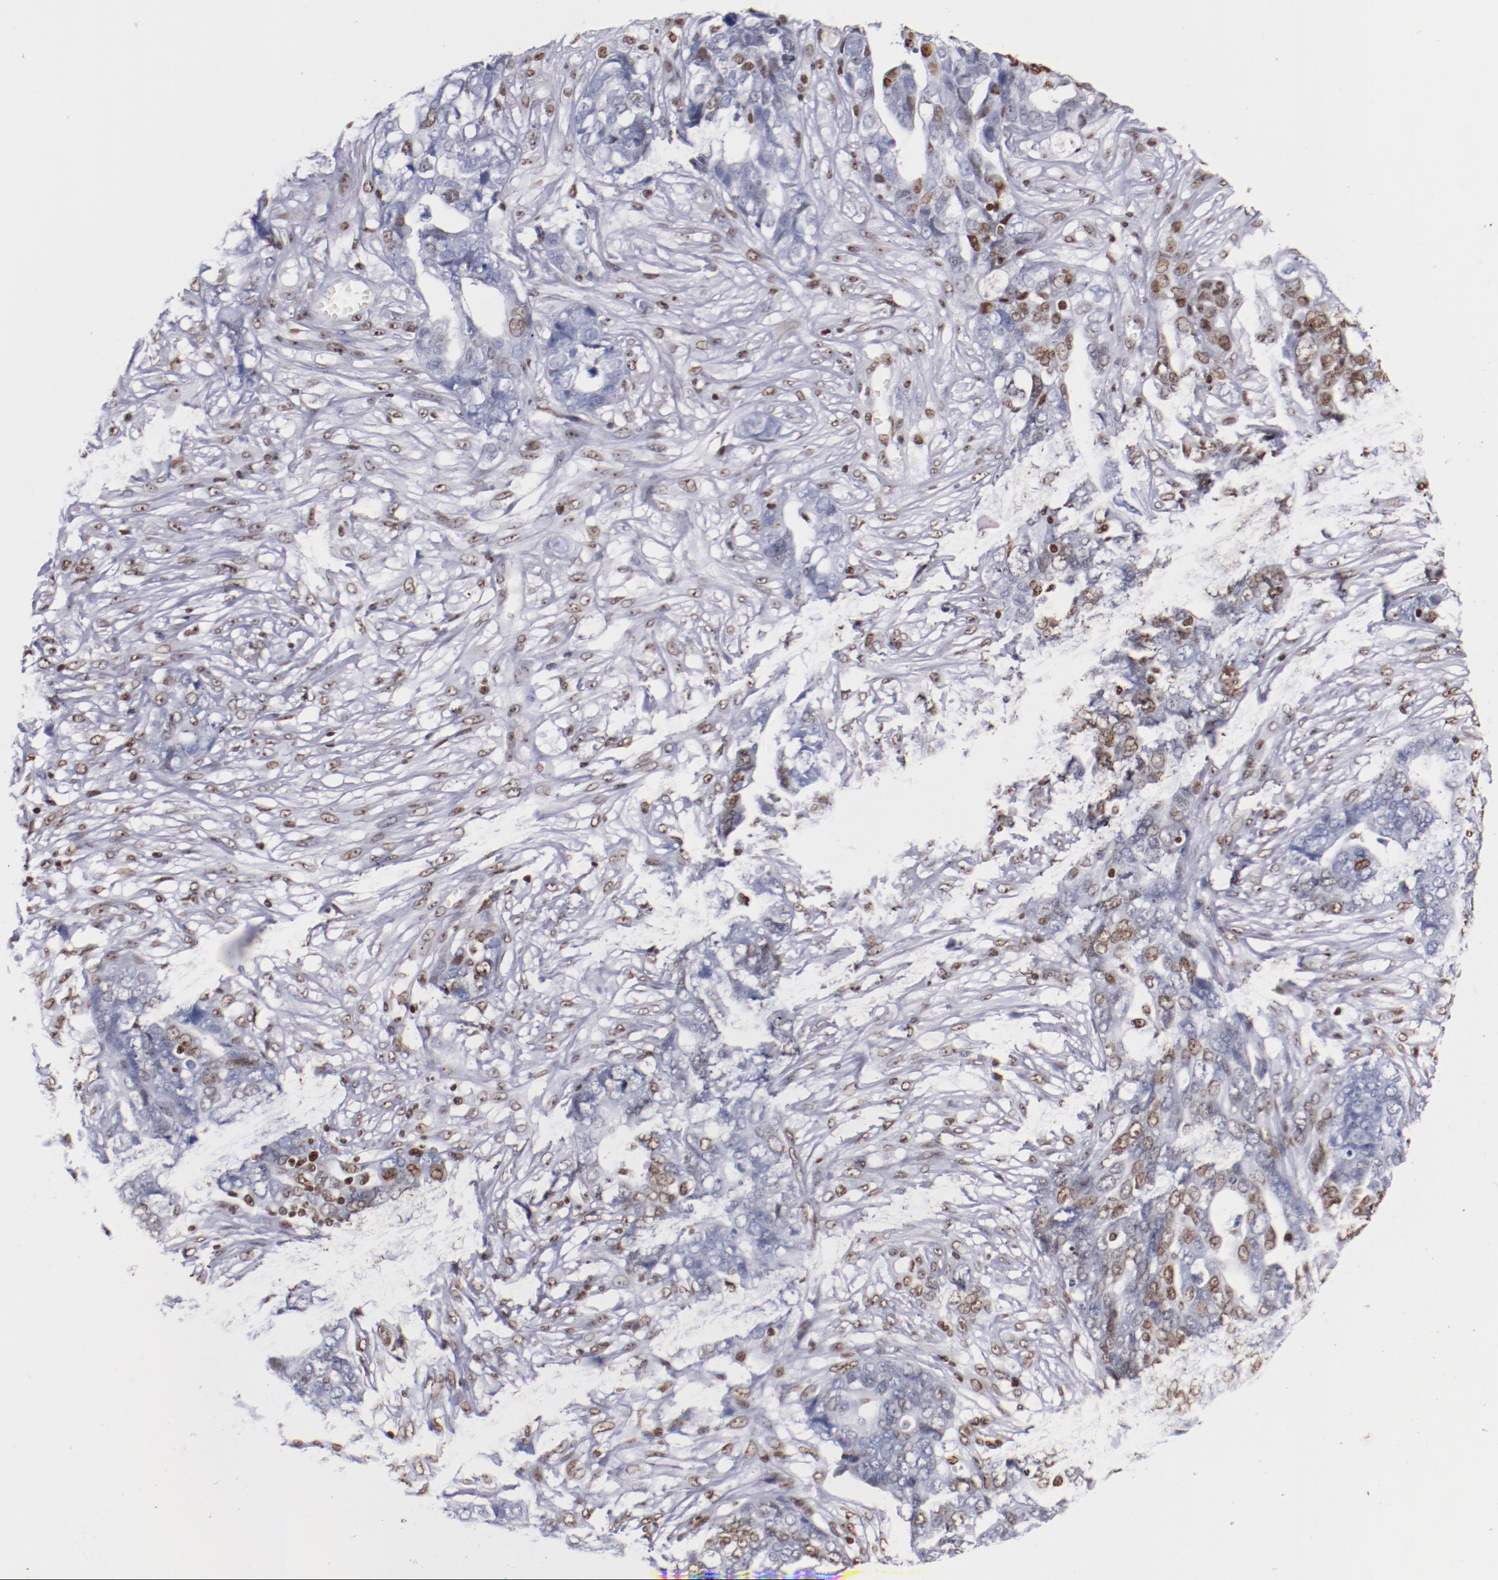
{"staining": {"intensity": "weak", "quantity": "<25%", "location": "nuclear"}, "tissue": "ovarian cancer", "cell_type": "Tumor cells", "image_type": "cancer", "snomed": [{"axis": "morphology", "description": "Normal tissue, NOS"}, {"axis": "morphology", "description": "Cystadenocarcinoma, serous, NOS"}, {"axis": "topography", "description": "Fallopian tube"}, {"axis": "topography", "description": "Ovary"}], "caption": "Immunohistochemical staining of human ovarian cancer displays no significant staining in tumor cells. (Stains: DAB immunohistochemistry with hematoxylin counter stain, Microscopy: brightfield microscopy at high magnification).", "gene": "IFI16", "patient": {"sex": "female", "age": 56}}